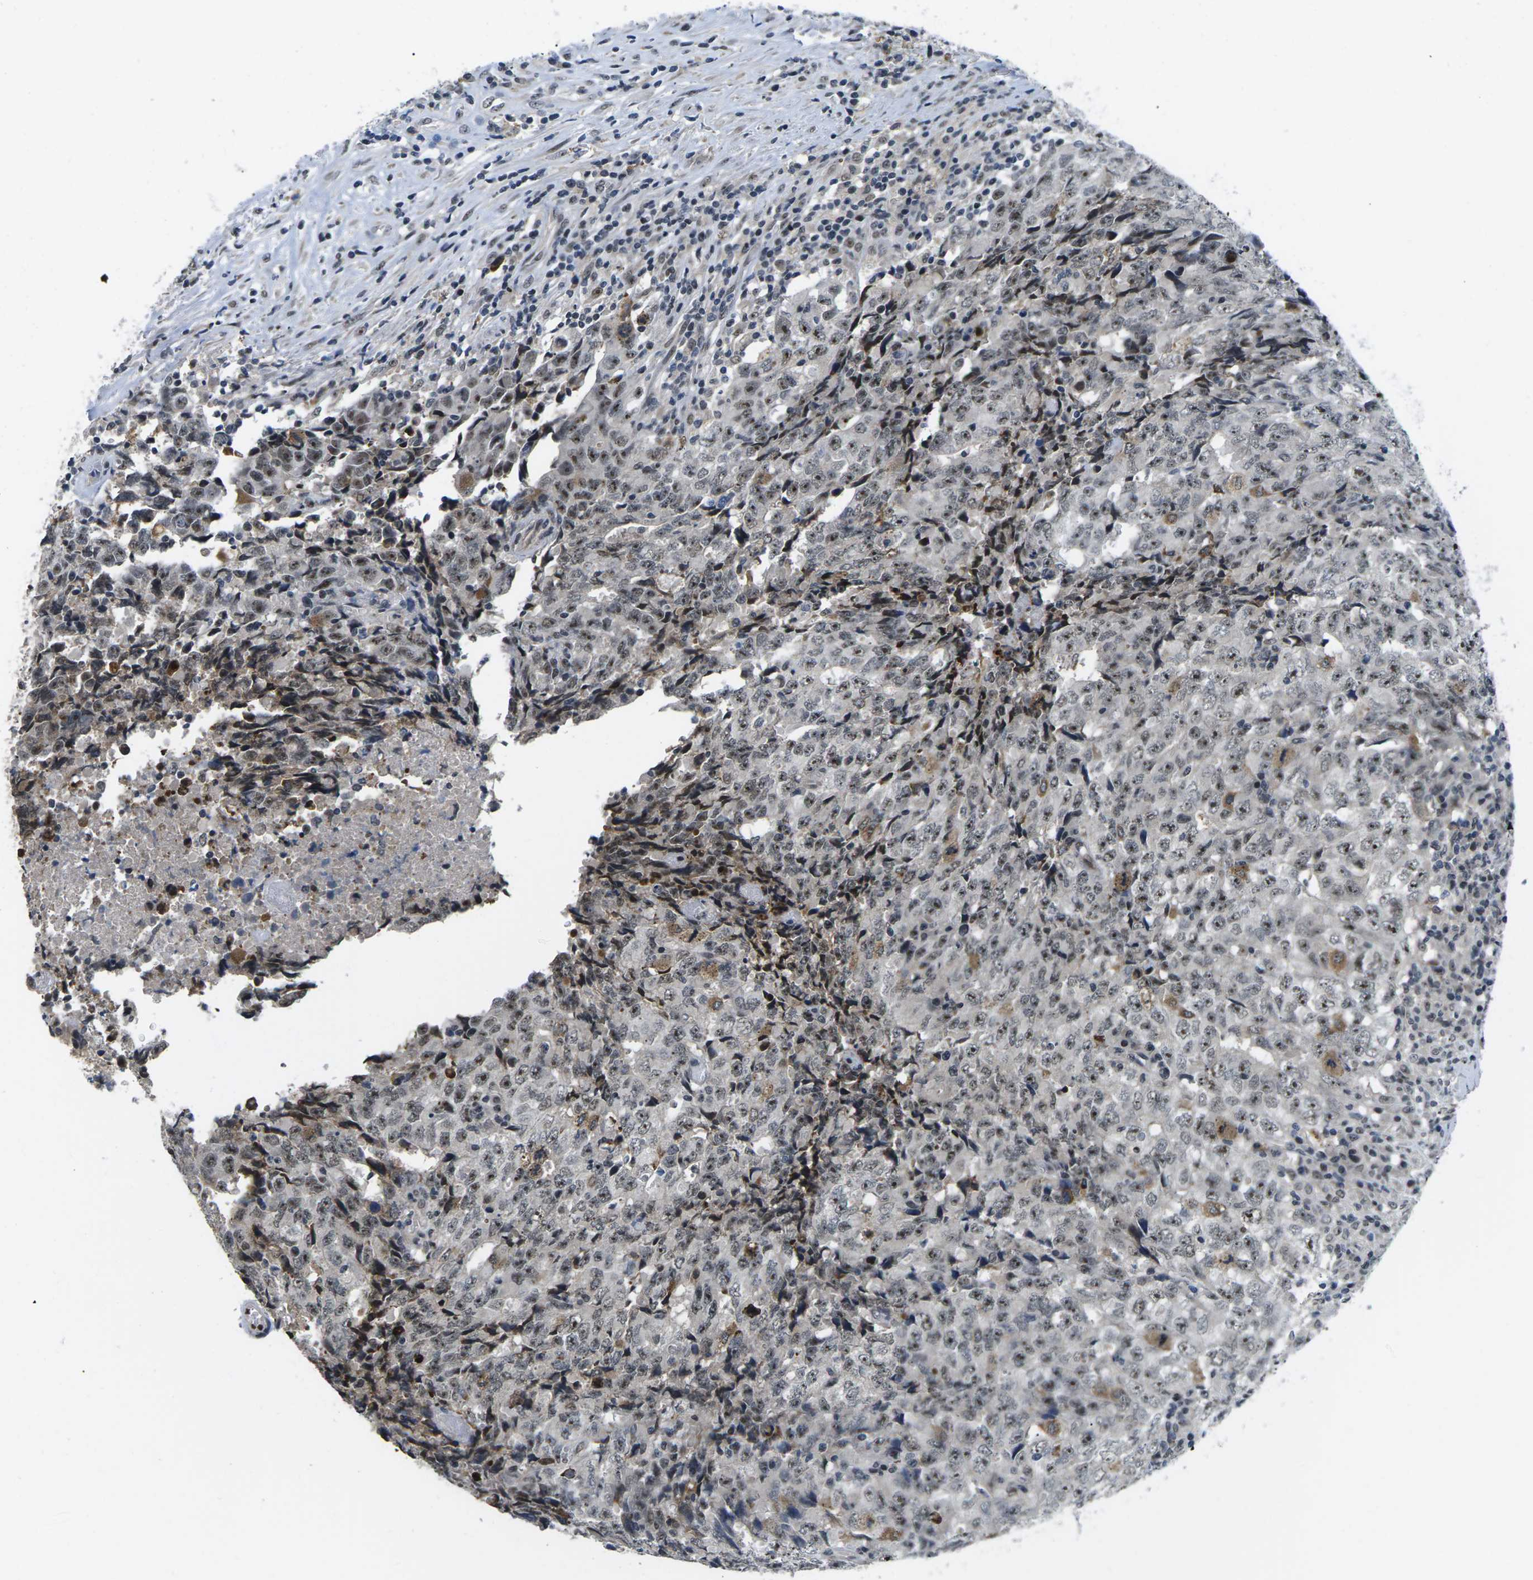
{"staining": {"intensity": "moderate", "quantity": "25%-75%", "location": "nuclear"}, "tissue": "testis cancer", "cell_type": "Tumor cells", "image_type": "cancer", "snomed": [{"axis": "morphology", "description": "Necrosis, NOS"}, {"axis": "morphology", "description": "Carcinoma, Embryonal, NOS"}, {"axis": "topography", "description": "Testis"}], "caption": "IHC of testis cancer (embryonal carcinoma) shows medium levels of moderate nuclear positivity in about 25%-75% of tumor cells.", "gene": "NSRP1", "patient": {"sex": "male", "age": 19}}